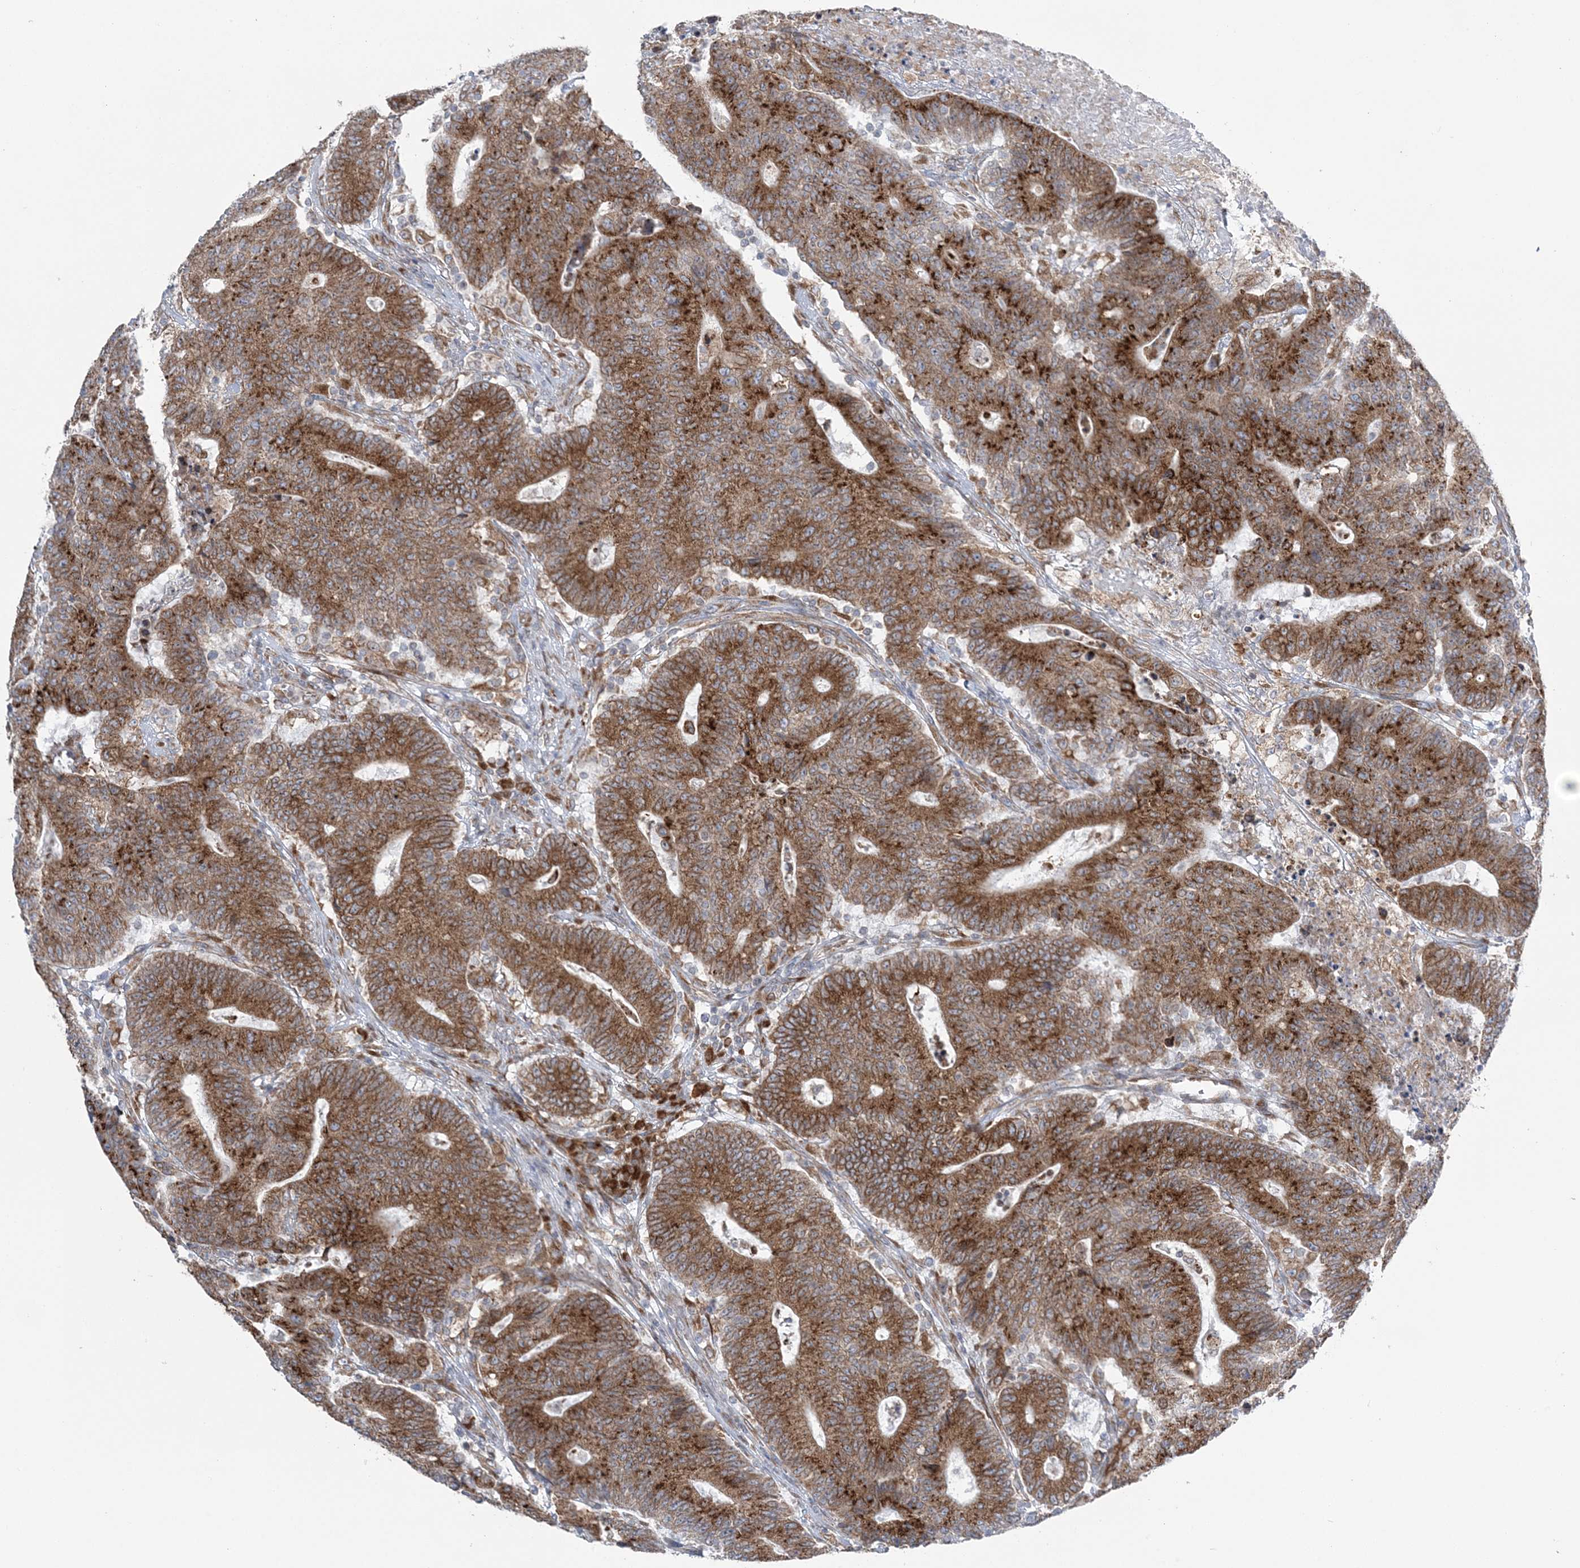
{"staining": {"intensity": "moderate", "quantity": ">75%", "location": "cytoplasmic/membranous"}, "tissue": "colorectal cancer", "cell_type": "Tumor cells", "image_type": "cancer", "snomed": [{"axis": "morphology", "description": "Normal tissue, NOS"}, {"axis": "morphology", "description": "Adenocarcinoma, NOS"}, {"axis": "topography", "description": "Colon"}], "caption": "Adenocarcinoma (colorectal) was stained to show a protein in brown. There is medium levels of moderate cytoplasmic/membranous expression in approximately >75% of tumor cells.", "gene": "TMED10", "patient": {"sex": "female", "age": 75}}